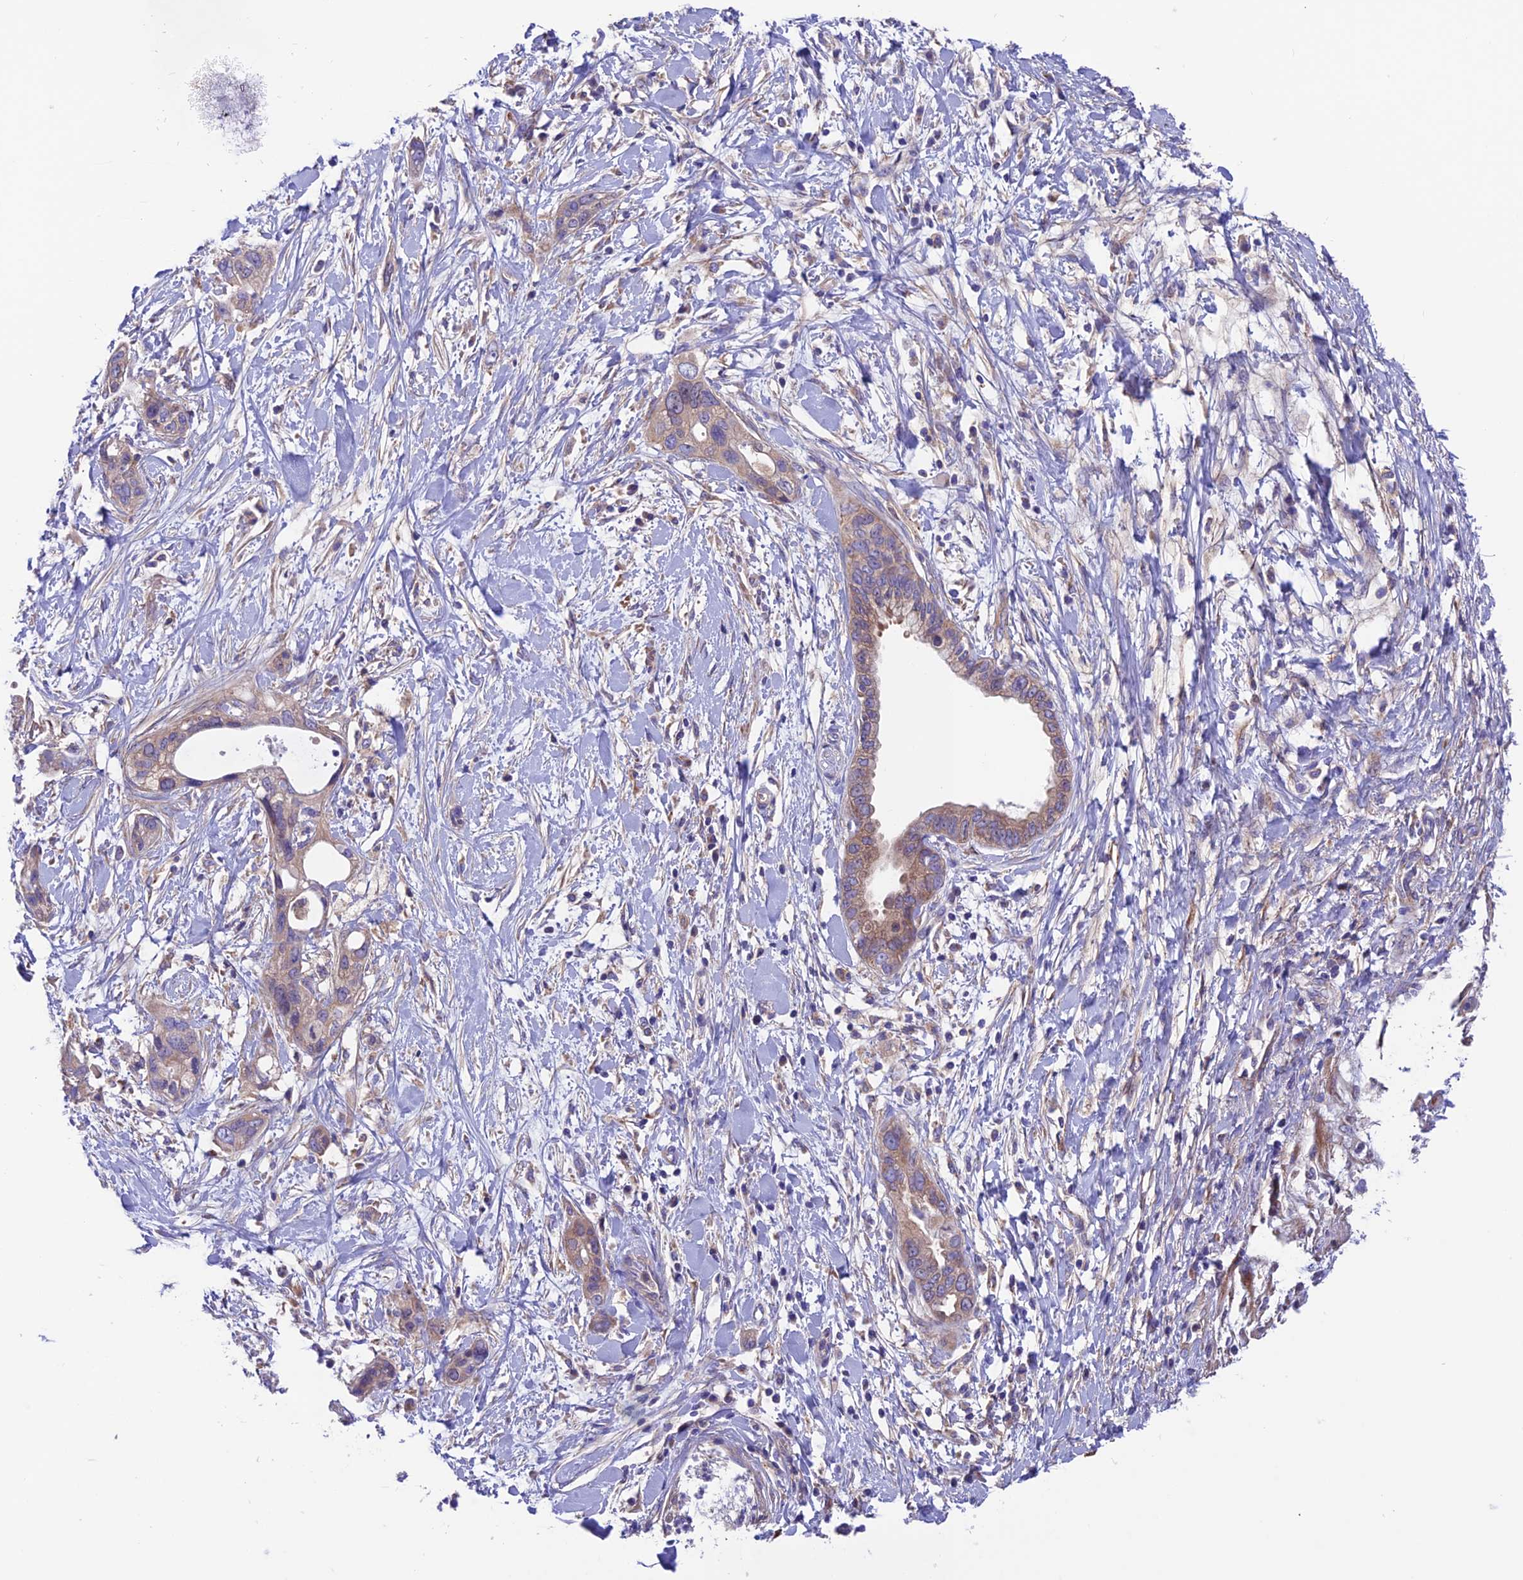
{"staining": {"intensity": "weak", "quantity": "25%-75%", "location": "cytoplasmic/membranous"}, "tissue": "pancreatic cancer", "cell_type": "Tumor cells", "image_type": "cancer", "snomed": [{"axis": "morphology", "description": "Normal tissue, NOS"}, {"axis": "morphology", "description": "Adenocarcinoma, NOS"}, {"axis": "topography", "description": "Pancreas"}, {"axis": "topography", "description": "Peripheral nerve tissue"}], "caption": "The immunohistochemical stain labels weak cytoplasmic/membranous expression in tumor cells of pancreatic cancer (adenocarcinoma) tissue.", "gene": "VPS16", "patient": {"sex": "male", "age": 59}}